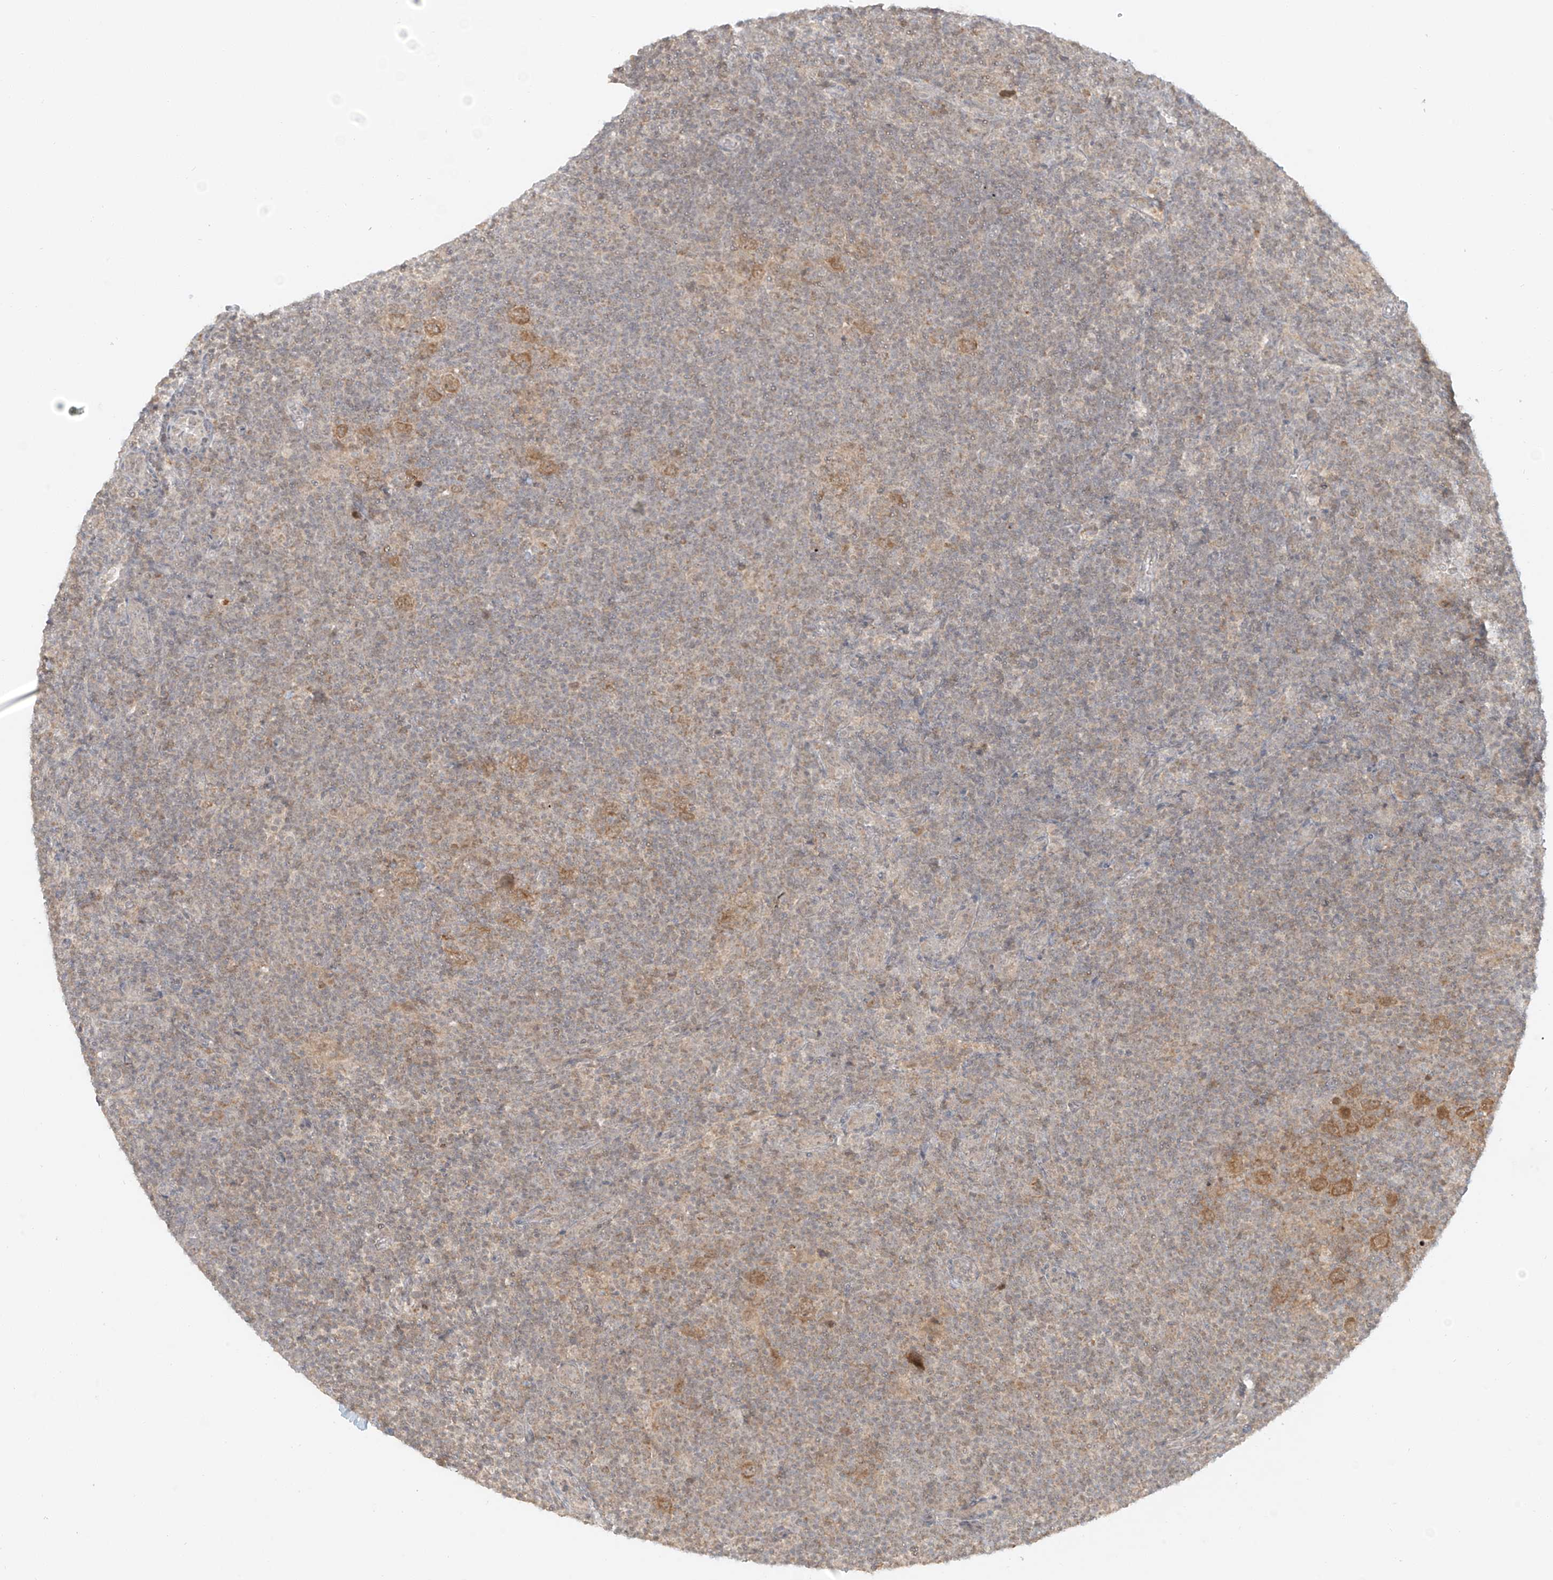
{"staining": {"intensity": "moderate", "quantity": ">75%", "location": "cytoplasmic/membranous"}, "tissue": "lymphoma", "cell_type": "Tumor cells", "image_type": "cancer", "snomed": [{"axis": "morphology", "description": "Hodgkin's disease, NOS"}, {"axis": "topography", "description": "Lymph node"}], "caption": "DAB immunohistochemical staining of lymphoma shows moderate cytoplasmic/membranous protein expression in about >75% of tumor cells. (Stains: DAB (3,3'-diaminobenzidine) in brown, nuclei in blue, Microscopy: brightfield microscopy at high magnification).", "gene": "MIPEP", "patient": {"sex": "female", "age": 57}}